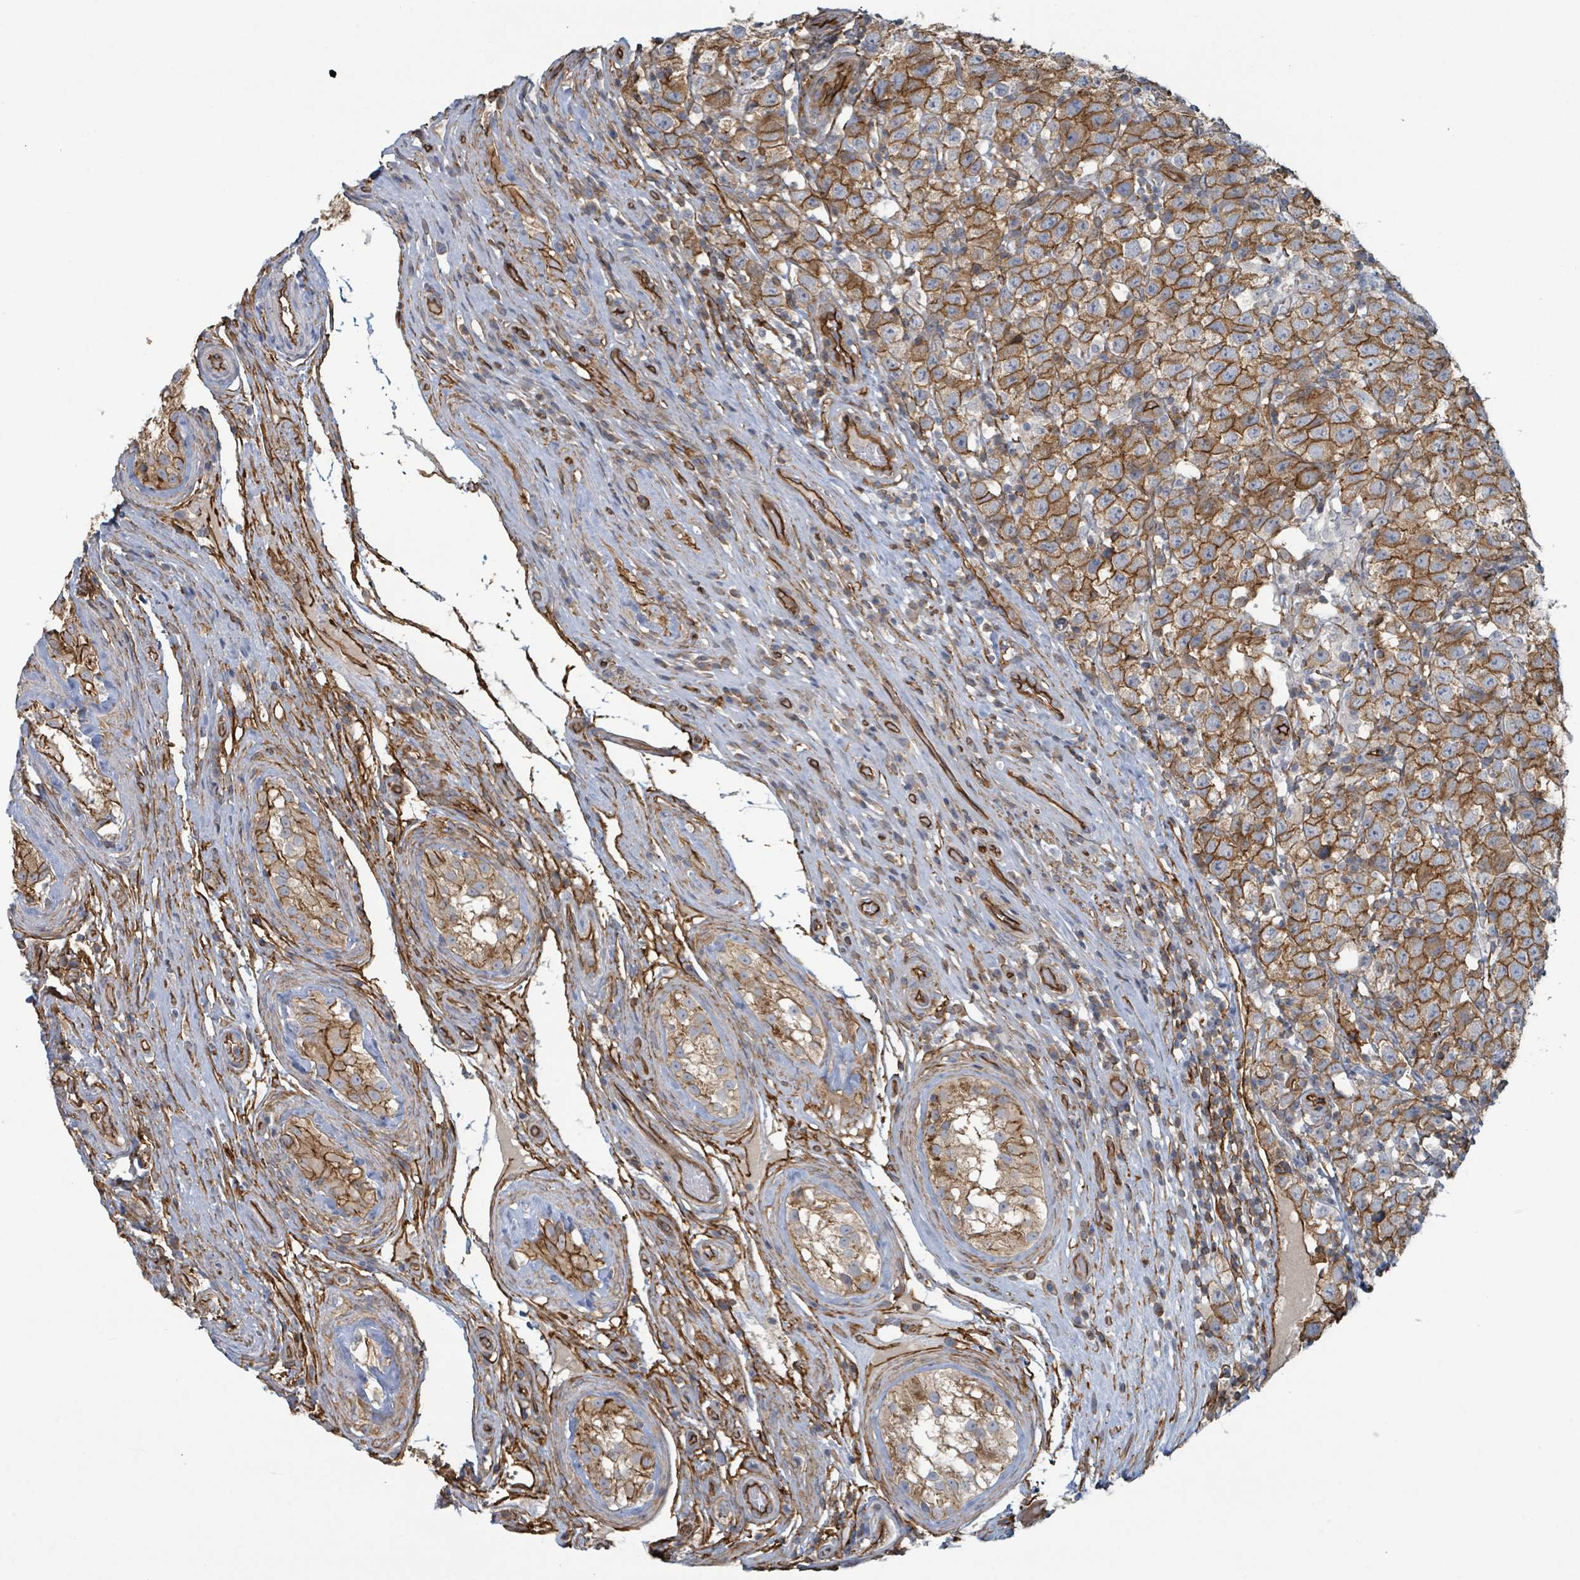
{"staining": {"intensity": "strong", "quantity": ">75%", "location": "cytoplasmic/membranous"}, "tissue": "testis cancer", "cell_type": "Tumor cells", "image_type": "cancer", "snomed": [{"axis": "morphology", "description": "Seminoma, NOS"}, {"axis": "morphology", "description": "Carcinoma, Embryonal, NOS"}, {"axis": "topography", "description": "Testis"}], "caption": "A histopathology image of human seminoma (testis) stained for a protein reveals strong cytoplasmic/membranous brown staining in tumor cells.", "gene": "LDOC1", "patient": {"sex": "male", "age": 41}}